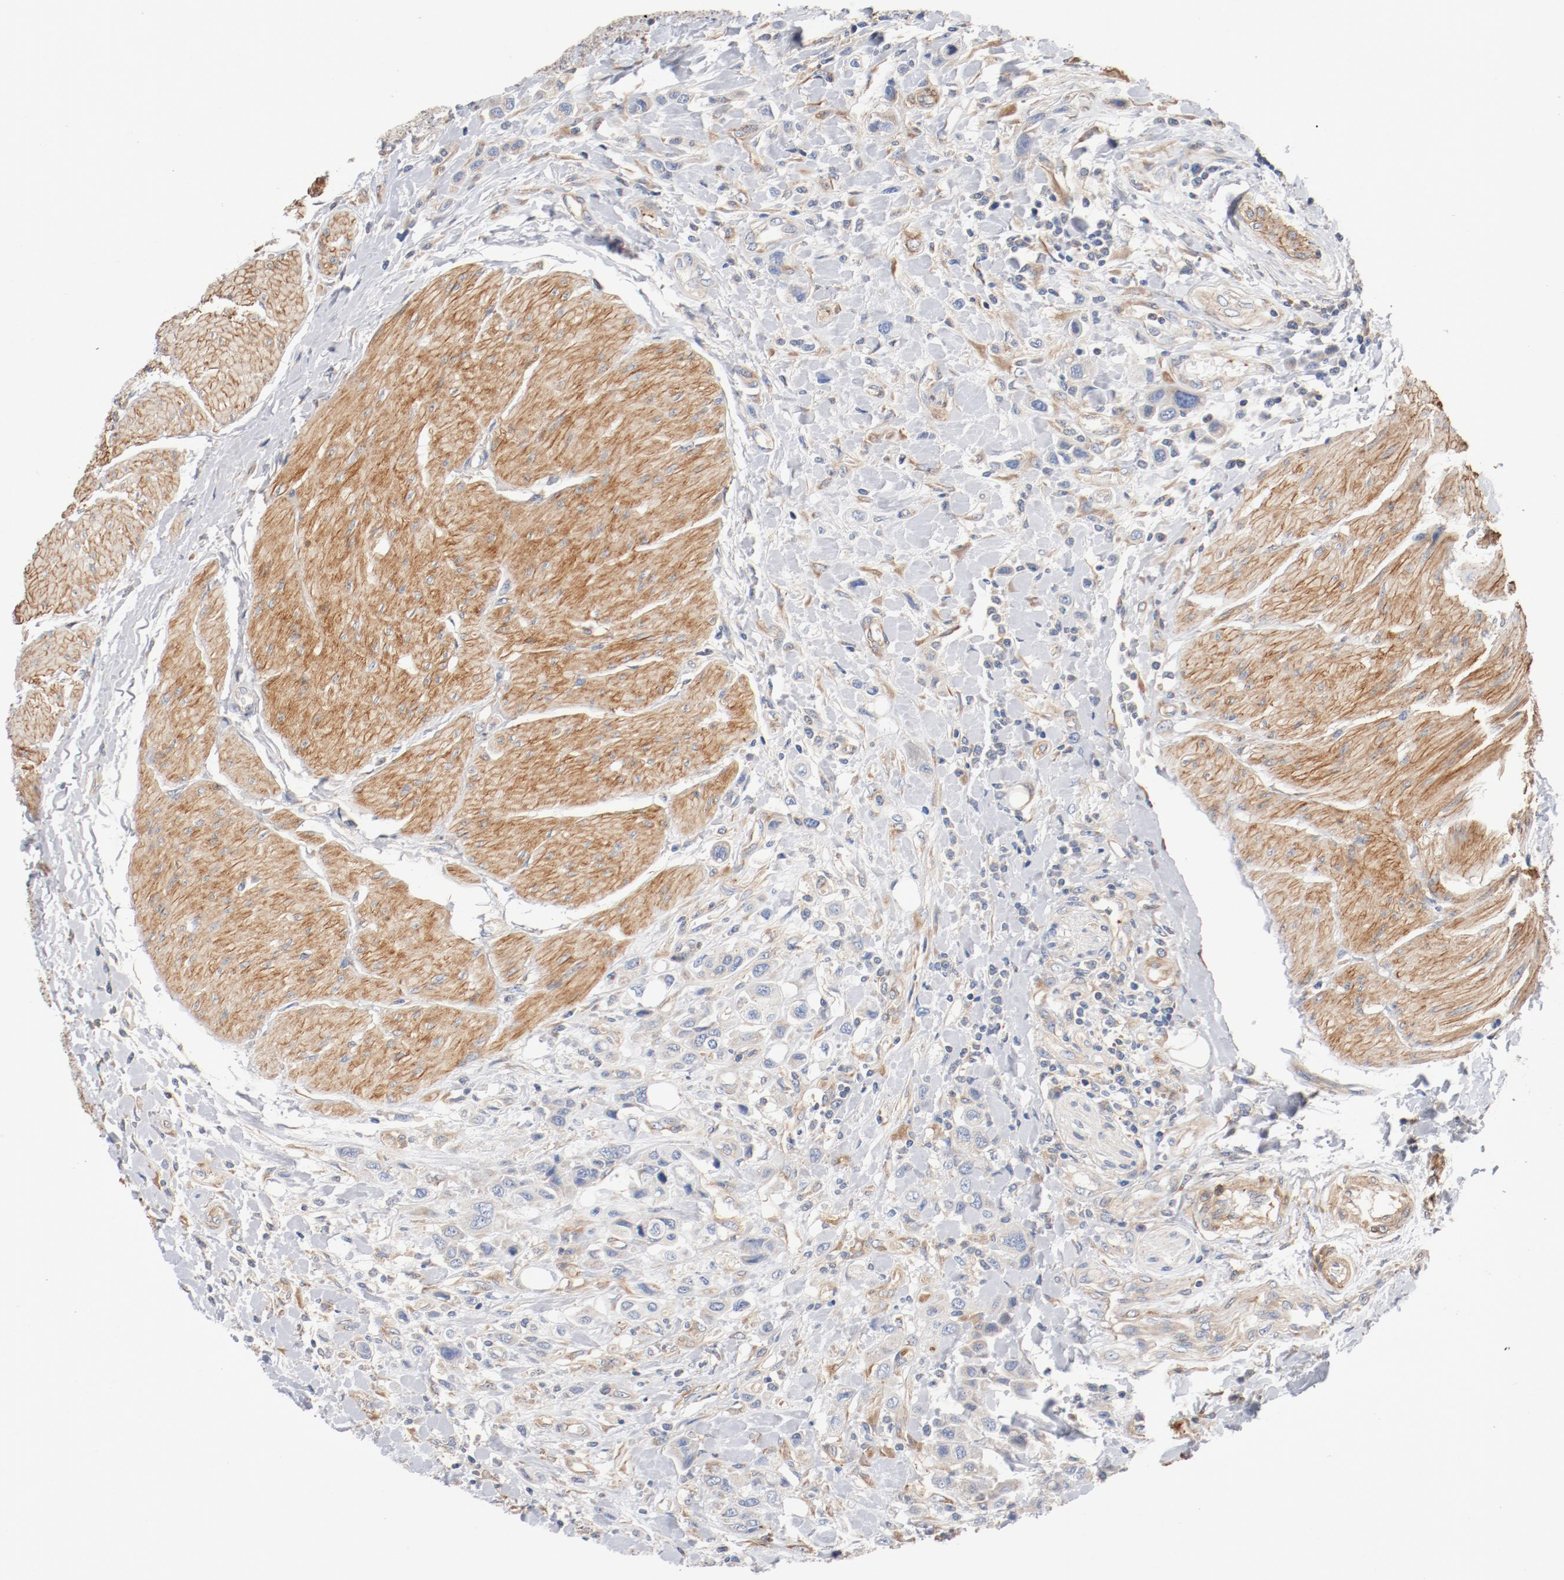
{"staining": {"intensity": "weak", "quantity": "<25%", "location": "cytoplasmic/membranous"}, "tissue": "urothelial cancer", "cell_type": "Tumor cells", "image_type": "cancer", "snomed": [{"axis": "morphology", "description": "Urothelial carcinoma, High grade"}, {"axis": "topography", "description": "Urinary bladder"}], "caption": "Tumor cells are negative for brown protein staining in urothelial cancer.", "gene": "ILK", "patient": {"sex": "male", "age": 50}}